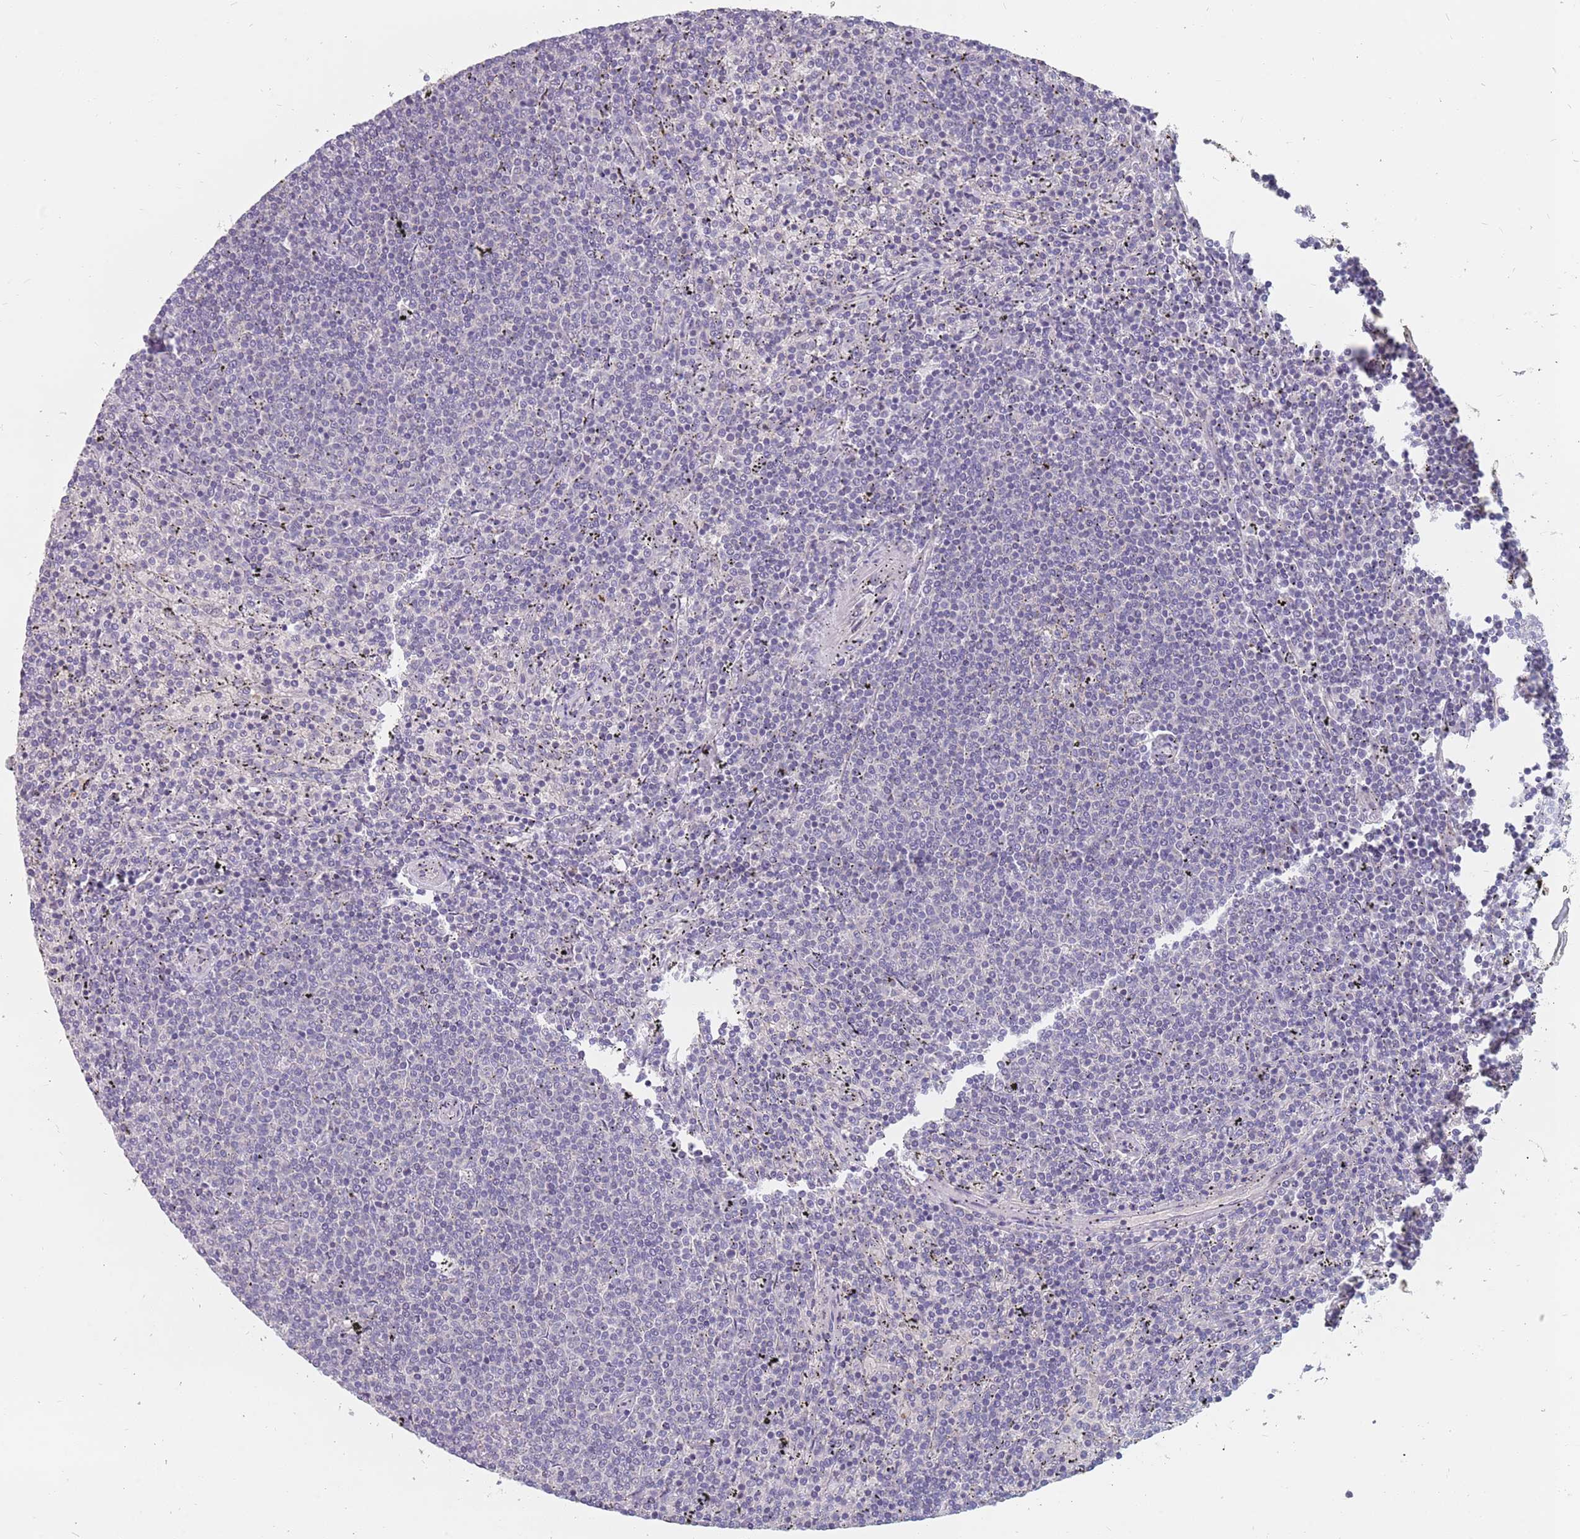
{"staining": {"intensity": "negative", "quantity": "none", "location": "none"}, "tissue": "lymphoma", "cell_type": "Tumor cells", "image_type": "cancer", "snomed": [{"axis": "morphology", "description": "Malignant lymphoma, non-Hodgkin's type, Low grade"}, {"axis": "topography", "description": "Spleen"}], "caption": "Tumor cells show no significant positivity in lymphoma.", "gene": "CMTR2", "patient": {"sex": "female", "age": 50}}